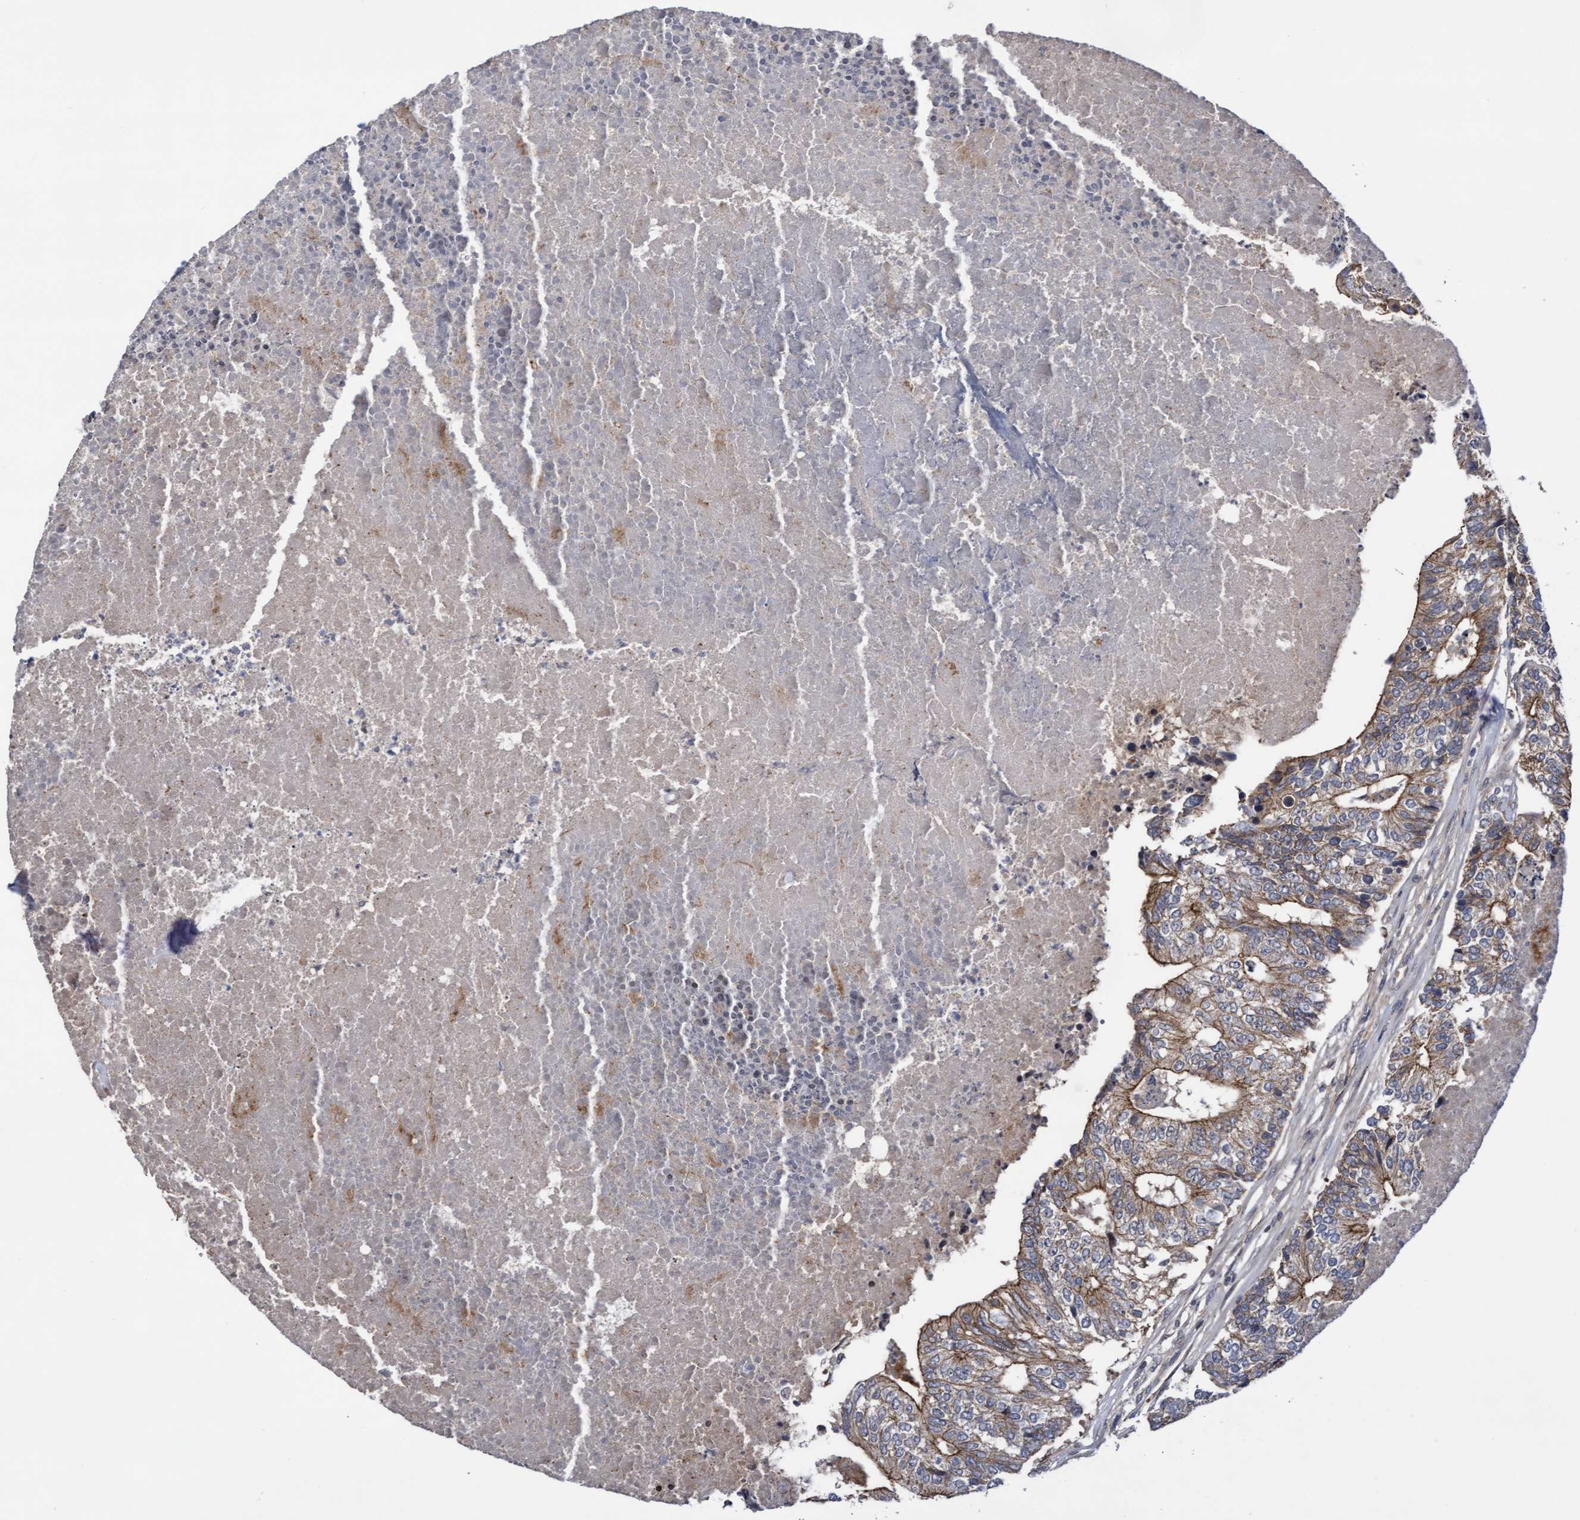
{"staining": {"intensity": "moderate", "quantity": ">75%", "location": "cytoplasmic/membranous"}, "tissue": "colorectal cancer", "cell_type": "Tumor cells", "image_type": "cancer", "snomed": [{"axis": "morphology", "description": "Adenocarcinoma, NOS"}, {"axis": "topography", "description": "Colon"}], "caption": "Immunohistochemistry (DAB) staining of human colorectal cancer demonstrates moderate cytoplasmic/membranous protein positivity in about >75% of tumor cells. Using DAB (3,3'-diaminobenzidine) (brown) and hematoxylin (blue) stains, captured at high magnification using brightfield microscopy.", "gene": "COBL", "patient": {"sex": "female", "age": 67}}